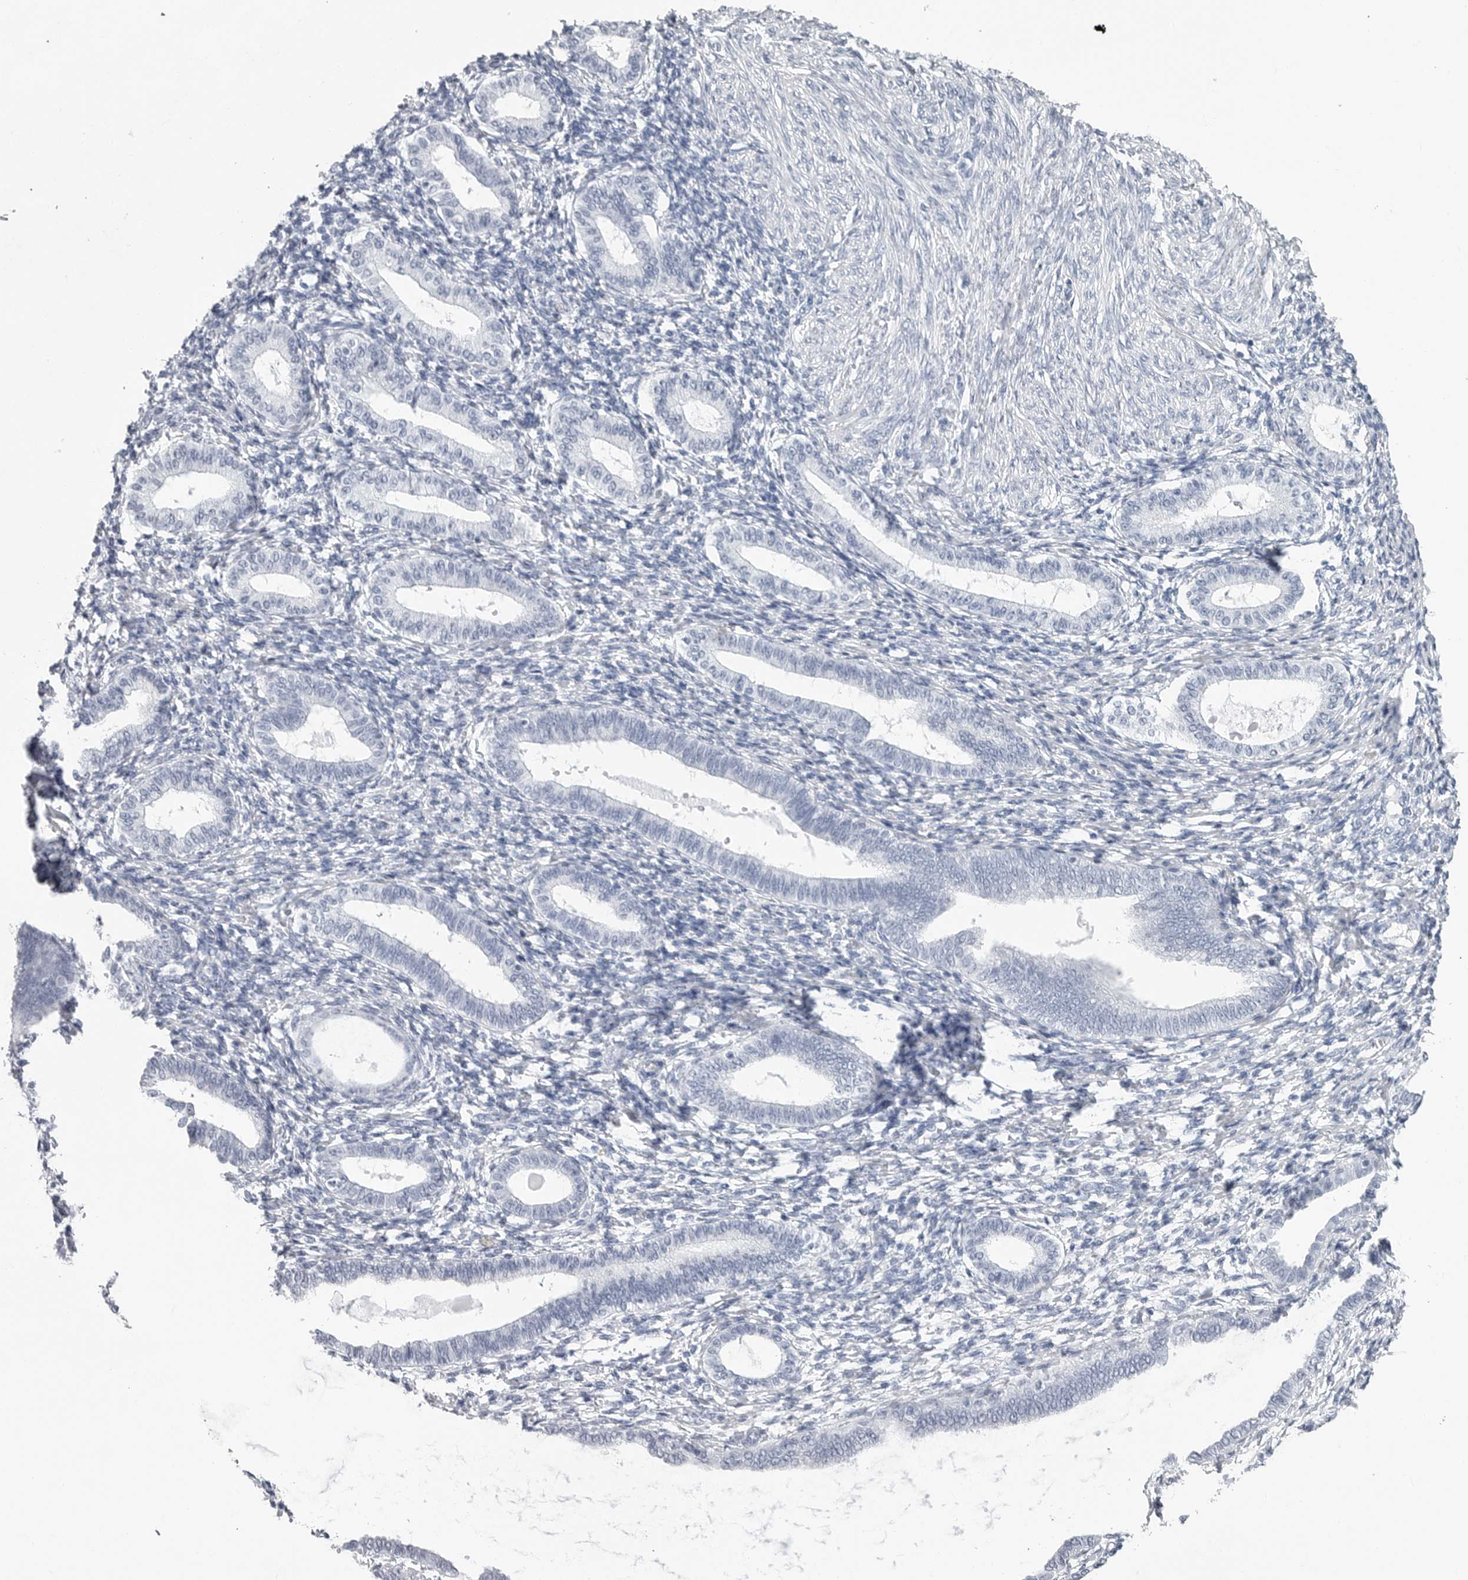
{"staining": {"intensity": "negative", "quantity": "none", "location": "none"}, "tissue": "endometrium", "cell_type": "Cells in endometrial stroma", "image_type": "normal", "snomed": [{"axis": "morphology", "description": "Normal tissue, NOS"}, {"axis": "topography", "description": "Endometrium"}], "caption": "This is an immunohistochemistry histopathology image of benign human endometrium. There is no expression in cells in endometrial stroma.", "gene": "CSH1", "patient": {"sex": "female", "age": 77}}